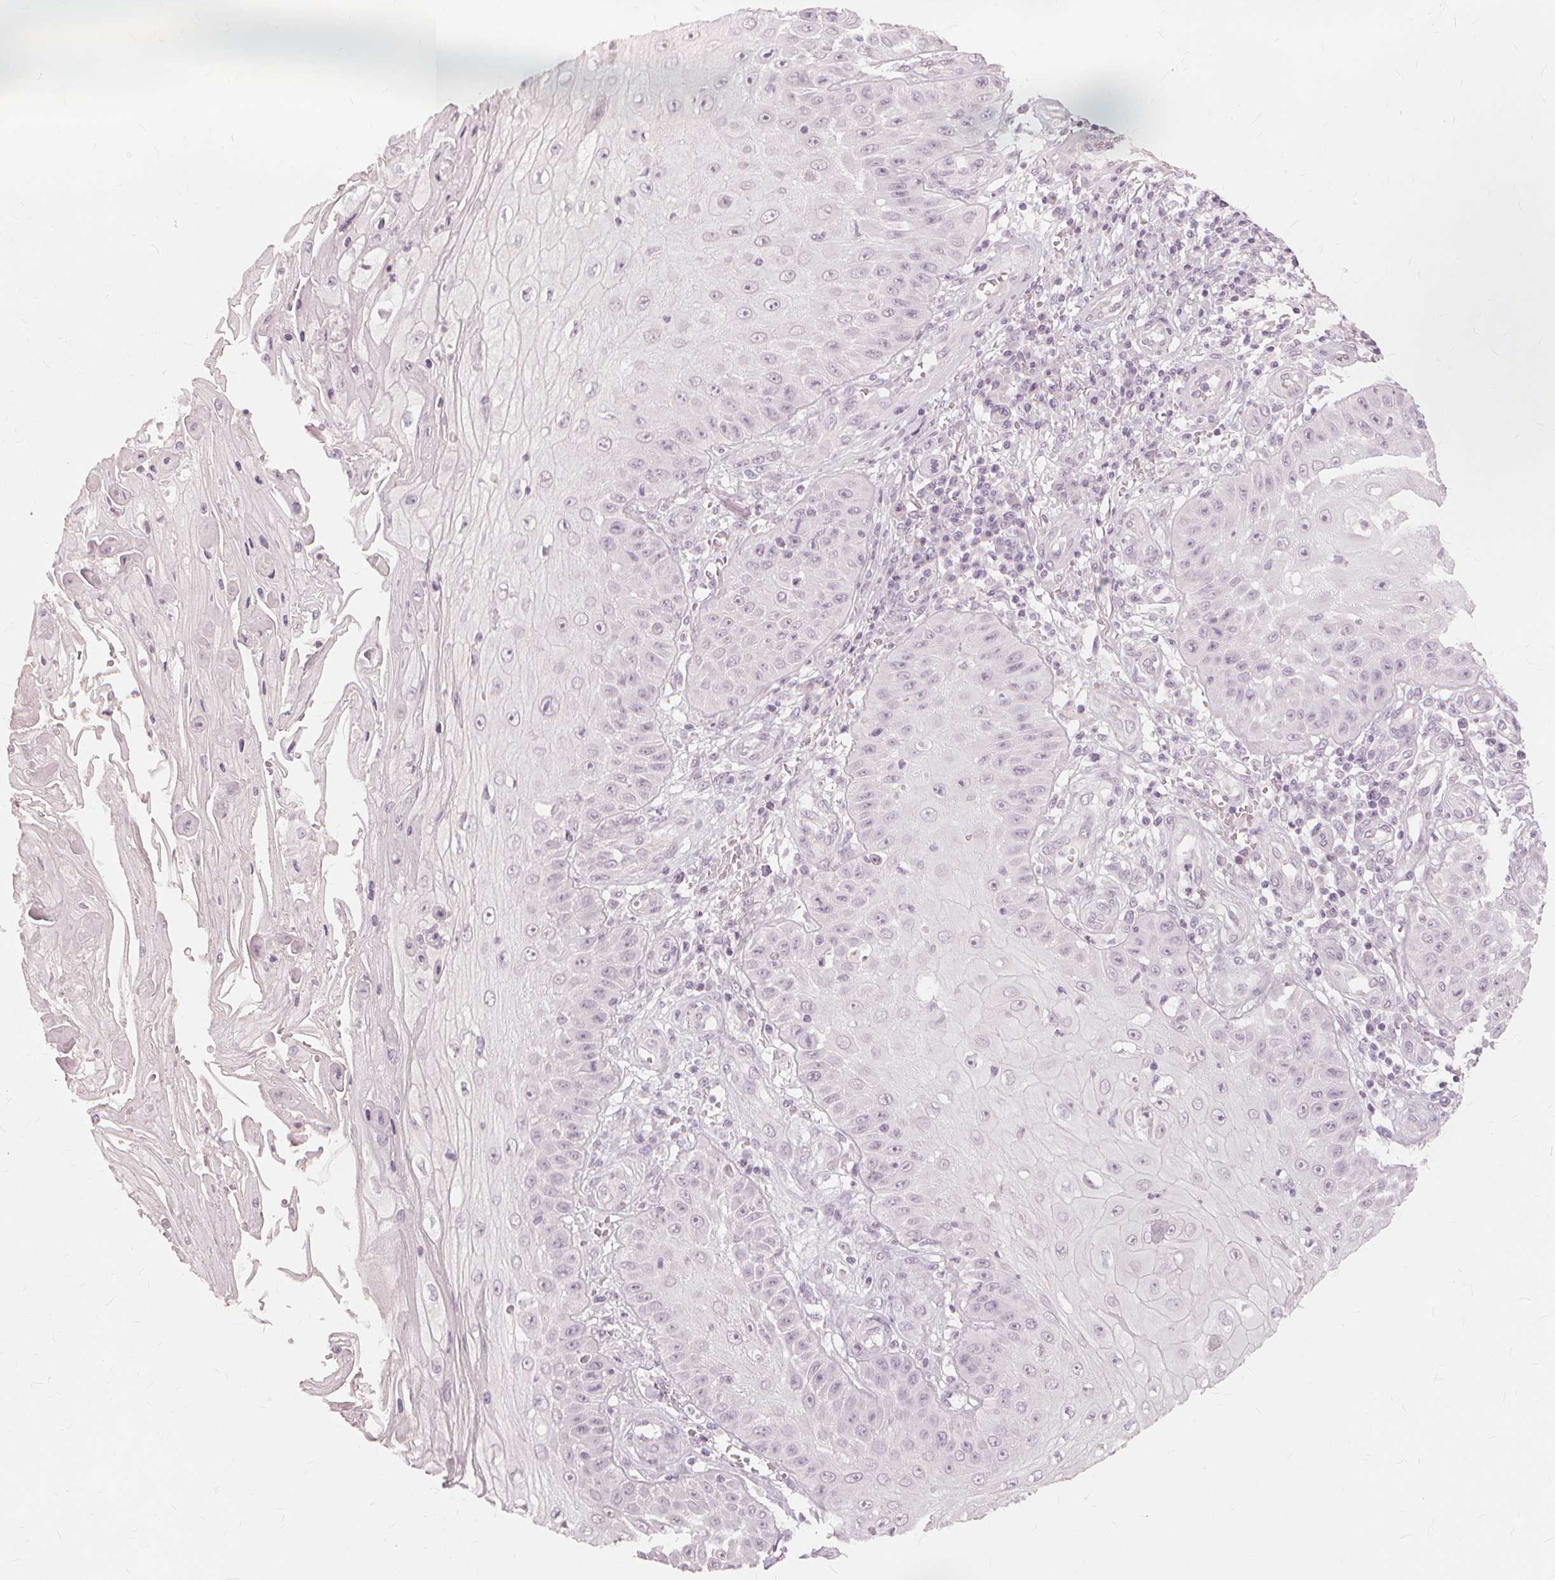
{"staining": {"intensity": "negative", "quantity": "none", "location": "none"}, "tissue": "skin cancer", "cell_type": "Tumor cells", "image_type": "cancer", "snomed": [{"axis": "morphology", "description": "Squamous cell carcinoma, NOS"}, {"axis": "topography", "description": "Skin"}], "caption": "Skin cancer was stained to show a protein in brown. There is no significant staining in tumor cells.", "gene": "SFTPD", "patient": {"sex": "male", "age": 70}}